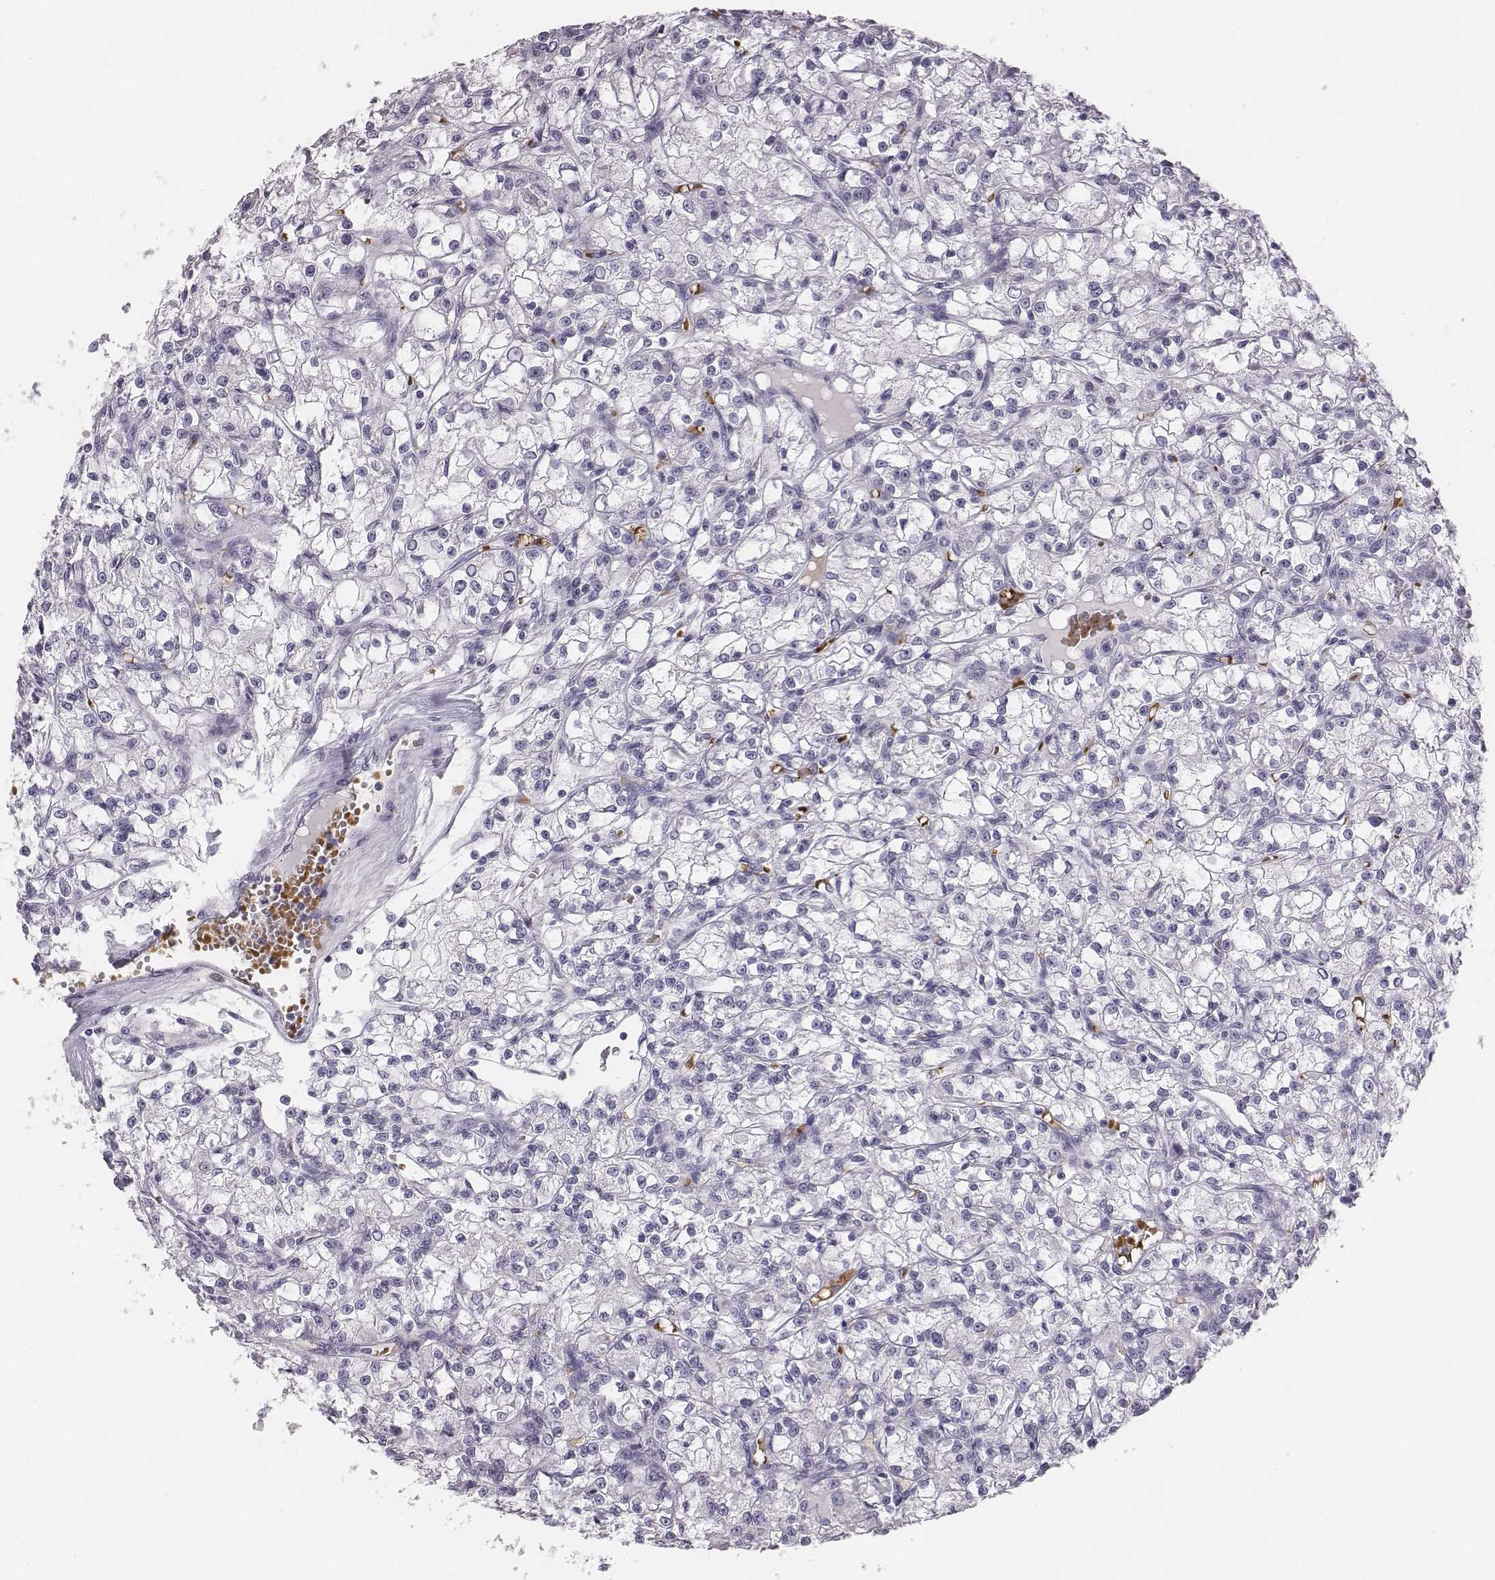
{"staining": {"intensity": "negative", "quantity": "none", "location": "none"}, "tissue": "renal cancer", "cell_type": "Tumor cells", "image_type": "cancer", "snomed": [{"axis": "morphology", "description": "Adenocarcinoma, NOS"}, {"axis": "topography", "description": "Kidney"}], "caption": "Adenocarcinoma (renal) was stained to show a protein in brown. There is no significant expression in tumor cells.", "gene": "HBZ", "patient": {"sex": "female", "age": 59}}